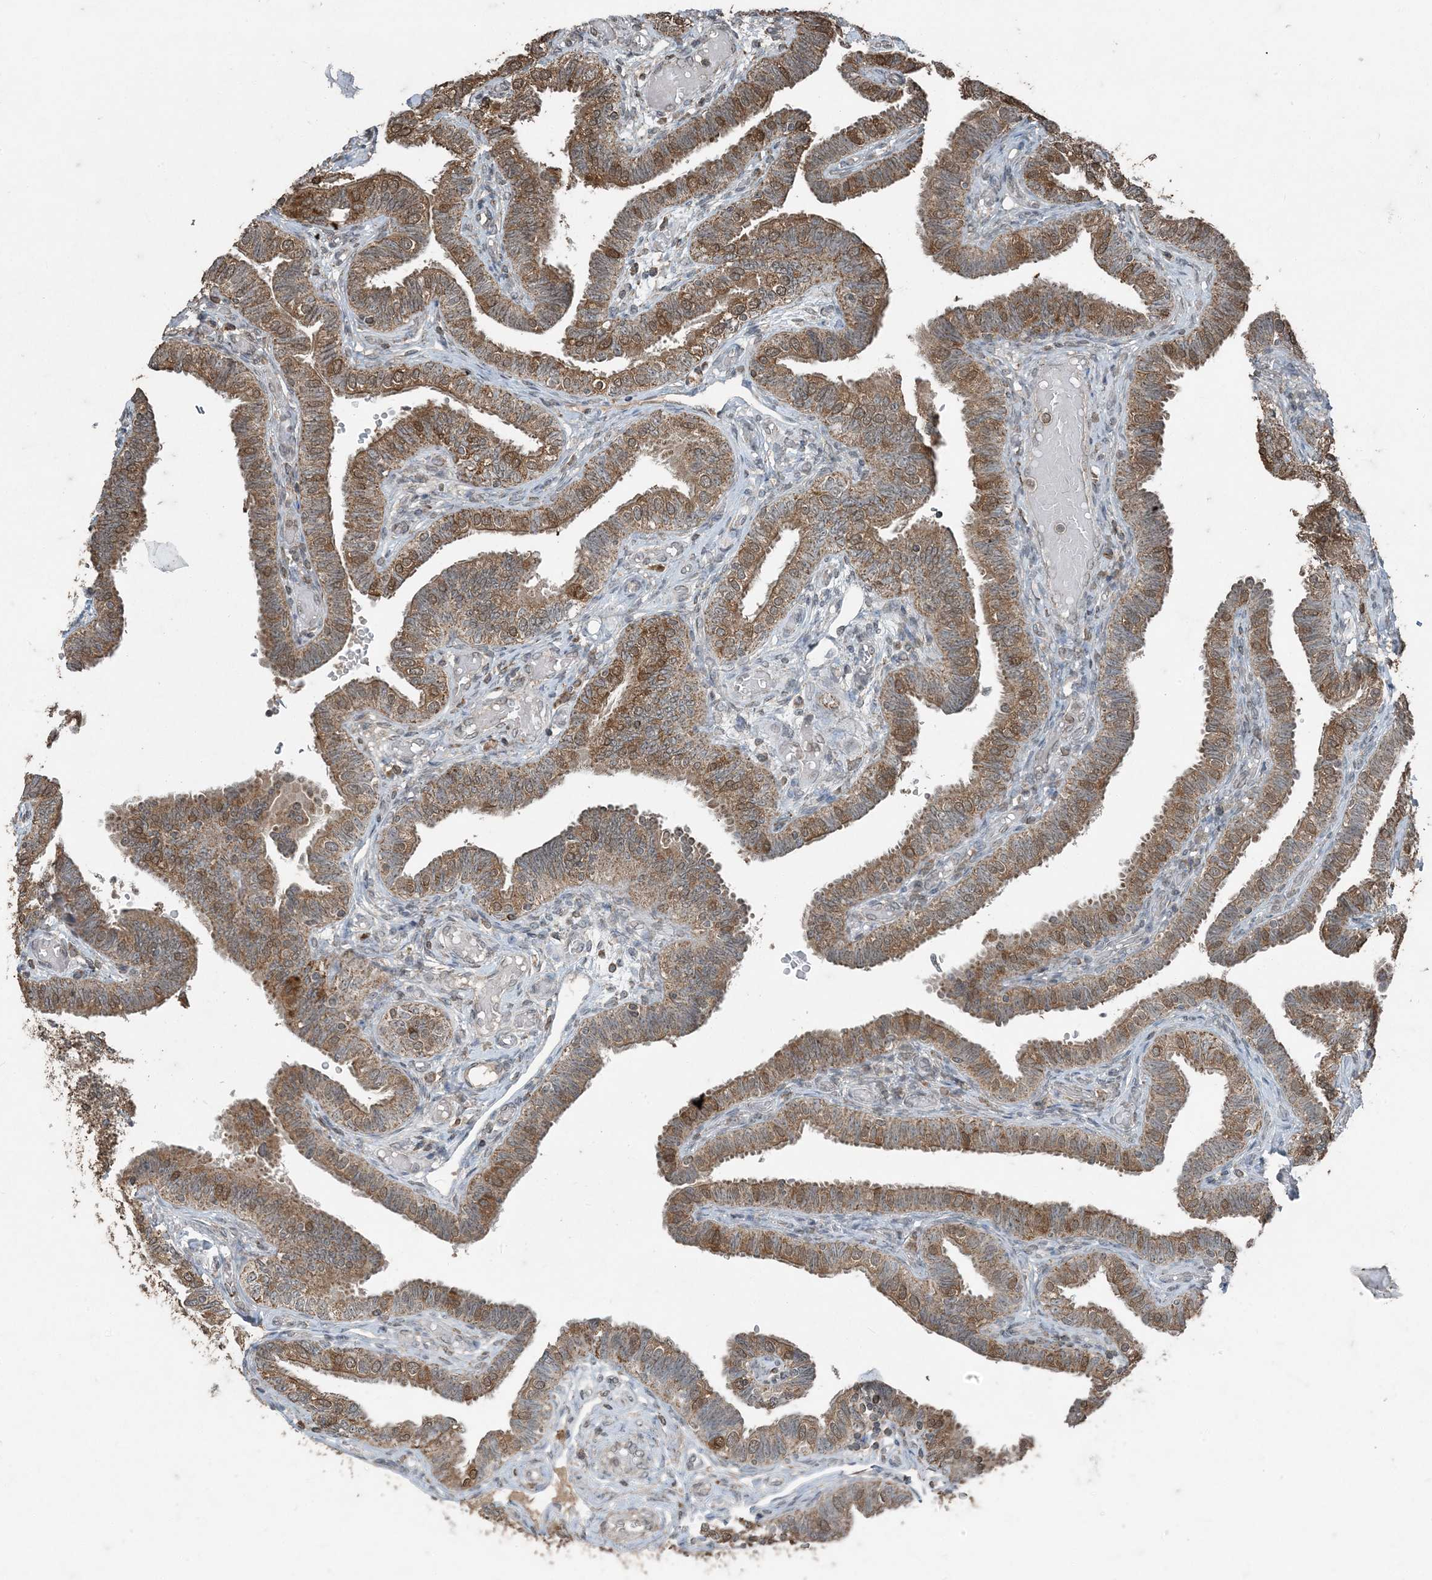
{"staining": {"intensity": "moderate", "quantity": ">75%", "location": "cytoplasmic/membranous,nuclear"}, "tissue": "fallopian tube", "cell_type": "Glandular cells", "image_type": "normal", "snomed": [{"axis": "morphology", "description": "Normal tissue, NOS"}, {"axis": "topography", "description": "Fallopian tube"}], "caption": "Glandular cells demonstrate medium levels of moderate cytoplasmic/membranous,nuclear expression in about >75% of cells in unremarkable human fallopian tube.", "gene": "GNL1", "patient": {"sex": "female", "age": 39}}